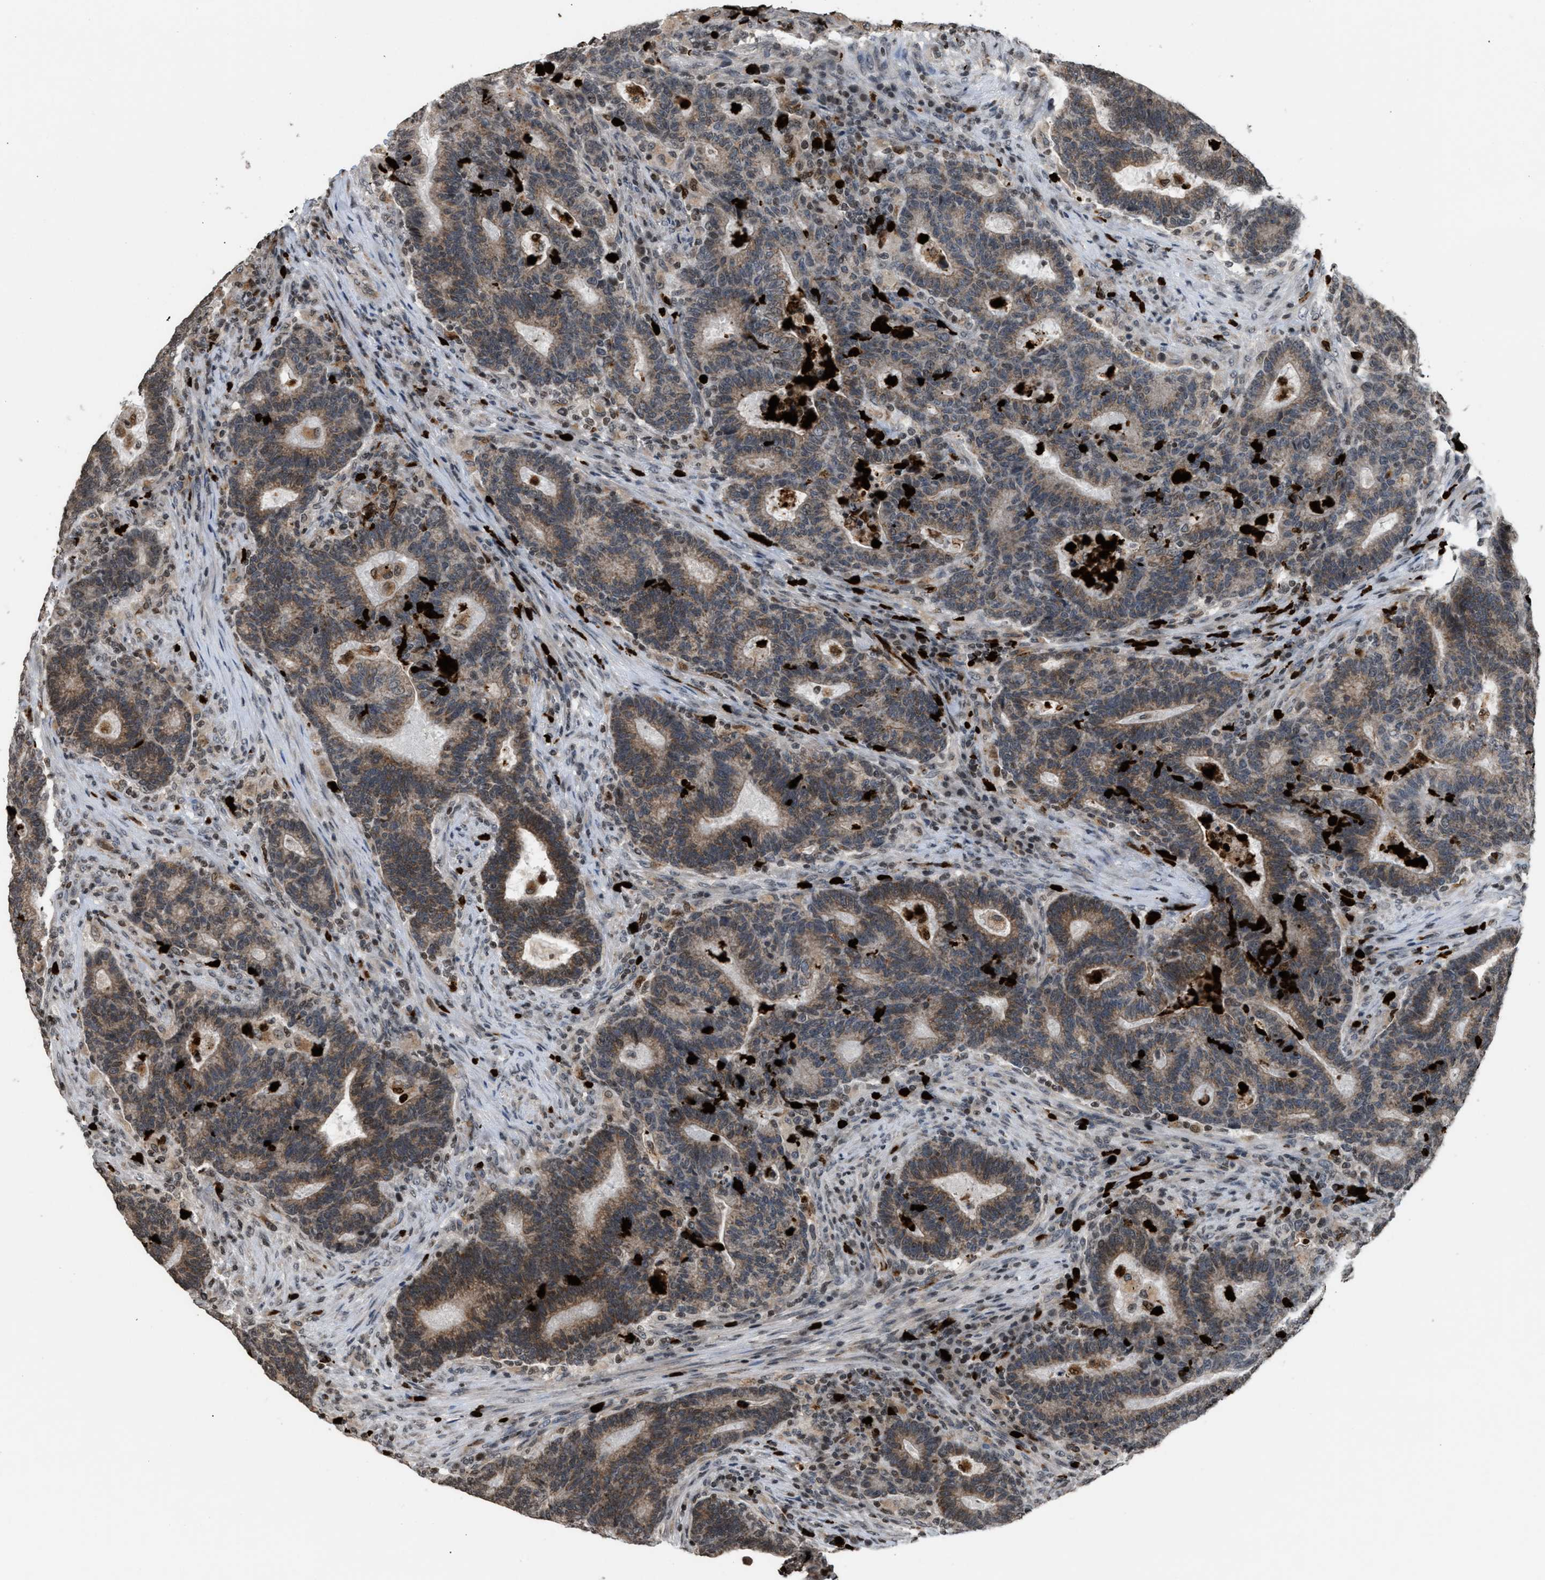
{"staining": {"intensity": "moderate", "quantity": ">75%", "location": "cytoplasmic/membranous"}, "tissue": "colorectal cancer", "cell_type": "Tumor cells", "image_type": "cancer", "snomed": [{"axis": "morphology", "description": "Adenocarcinoma, NOS"}, {"axis": "topography", "description": "Colon"}], "caption": "A brown stain shows moderate cytoplasmic/membranous staining of a protein in human colorectal adenocarcinoma tumor cells.", "gene": "PRUNE2", "patient": {"sex": "female", "age": 75}}